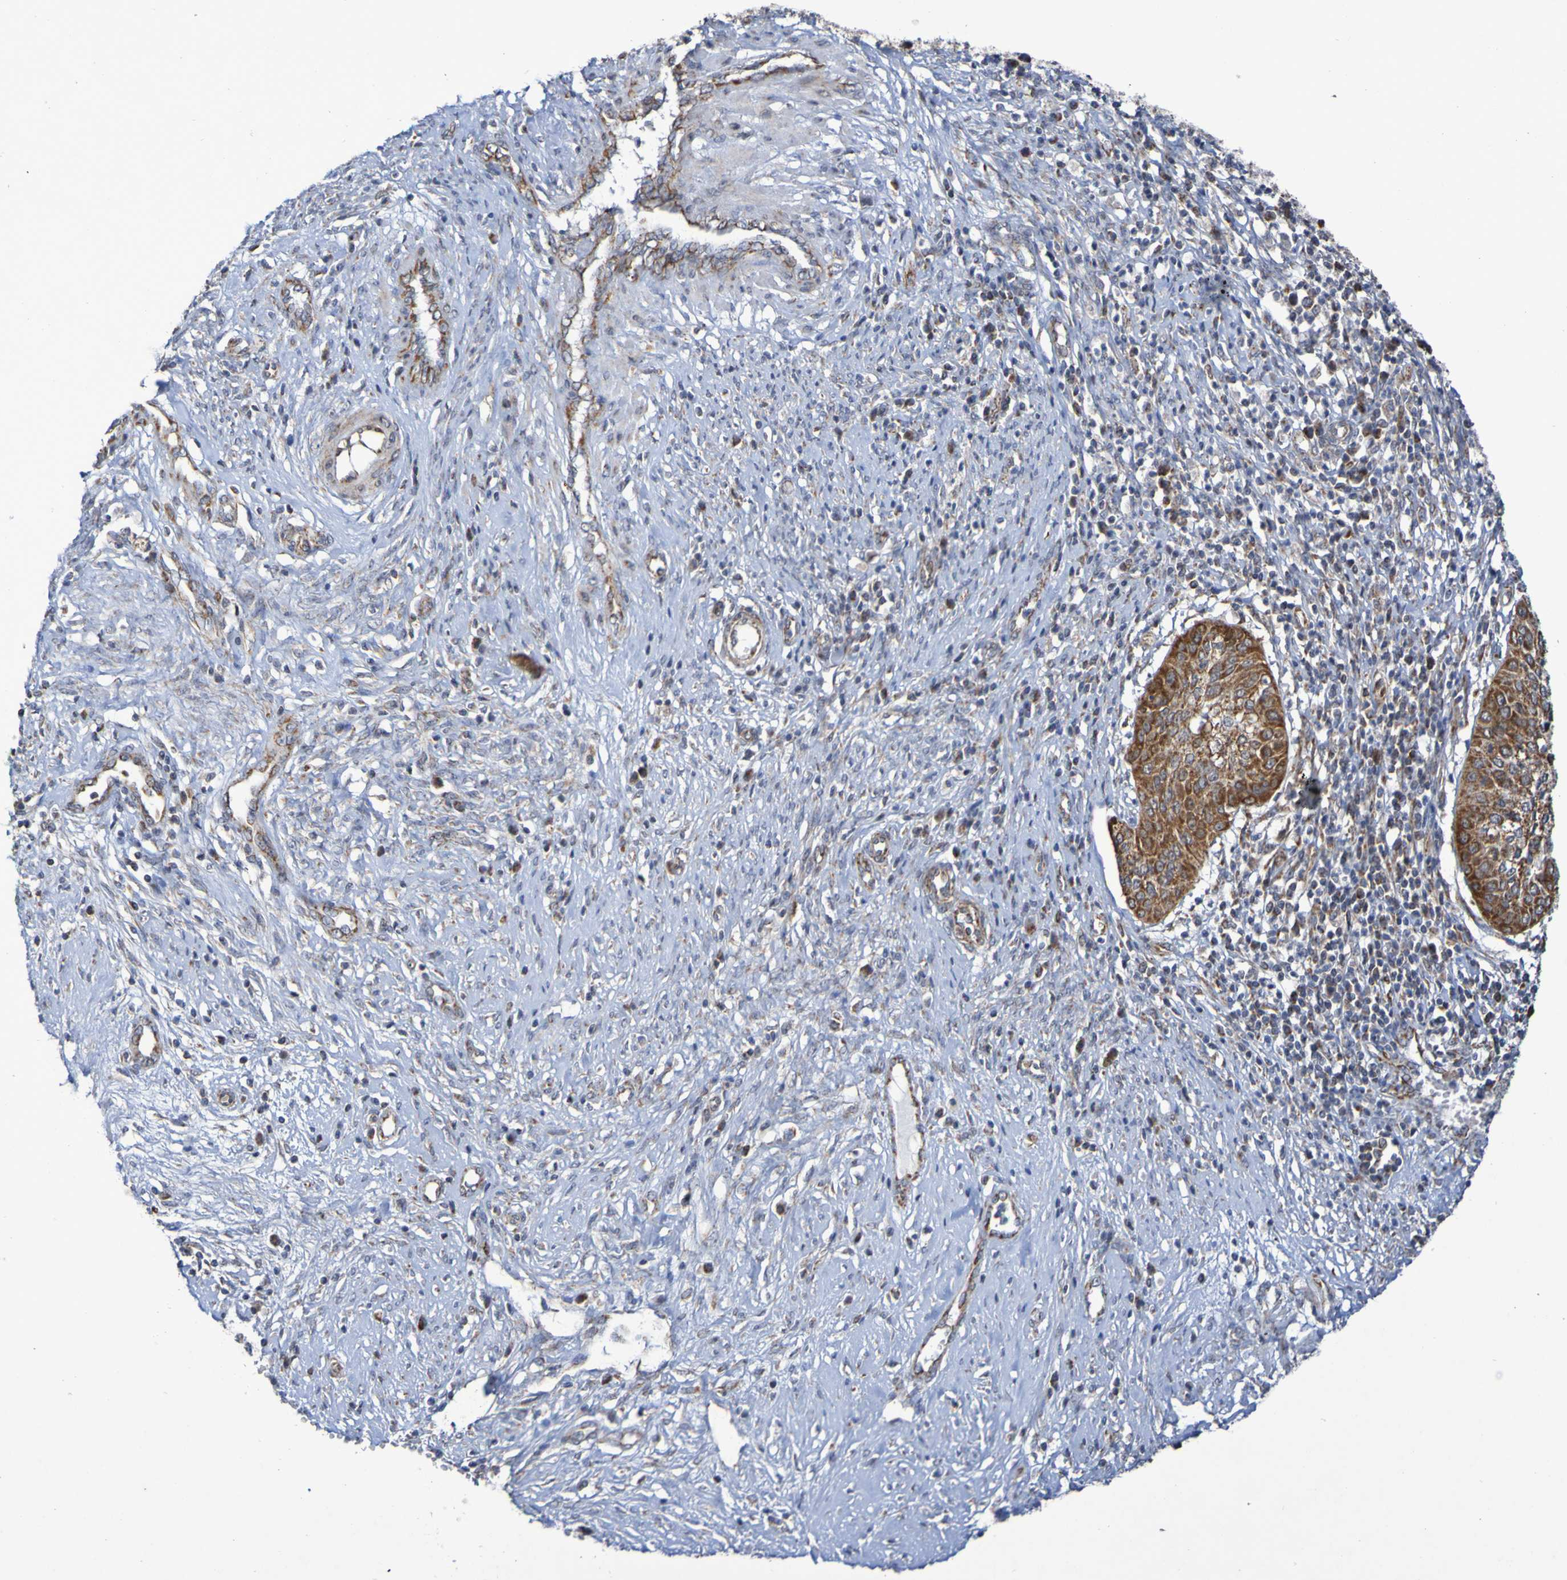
{"staining": {"intensity": "strong", "quantity": ">75%", "location": "cytoplasmic/membranous"}, "tissue": "cervical cancer", "cell_type": "Tumor cells", "image_type": "cancer", "snomed": [{"axis": "morphology", "description": "Normal tissue, NOS"}, {"axis": "morphology", "description": "Squamous cell carcinoma, NOS"}, {"axis": "topography", "description": "Cervix"}], "caption": "There is high levels of strong cytoplasmic/membranous expression in tumor cells of squamous cell carcinoma (cervical), as demonstrated by immunohistochemical staining (brown color).", "gene": "DVL1", "patient": {"sex": "female", "age": 39}}